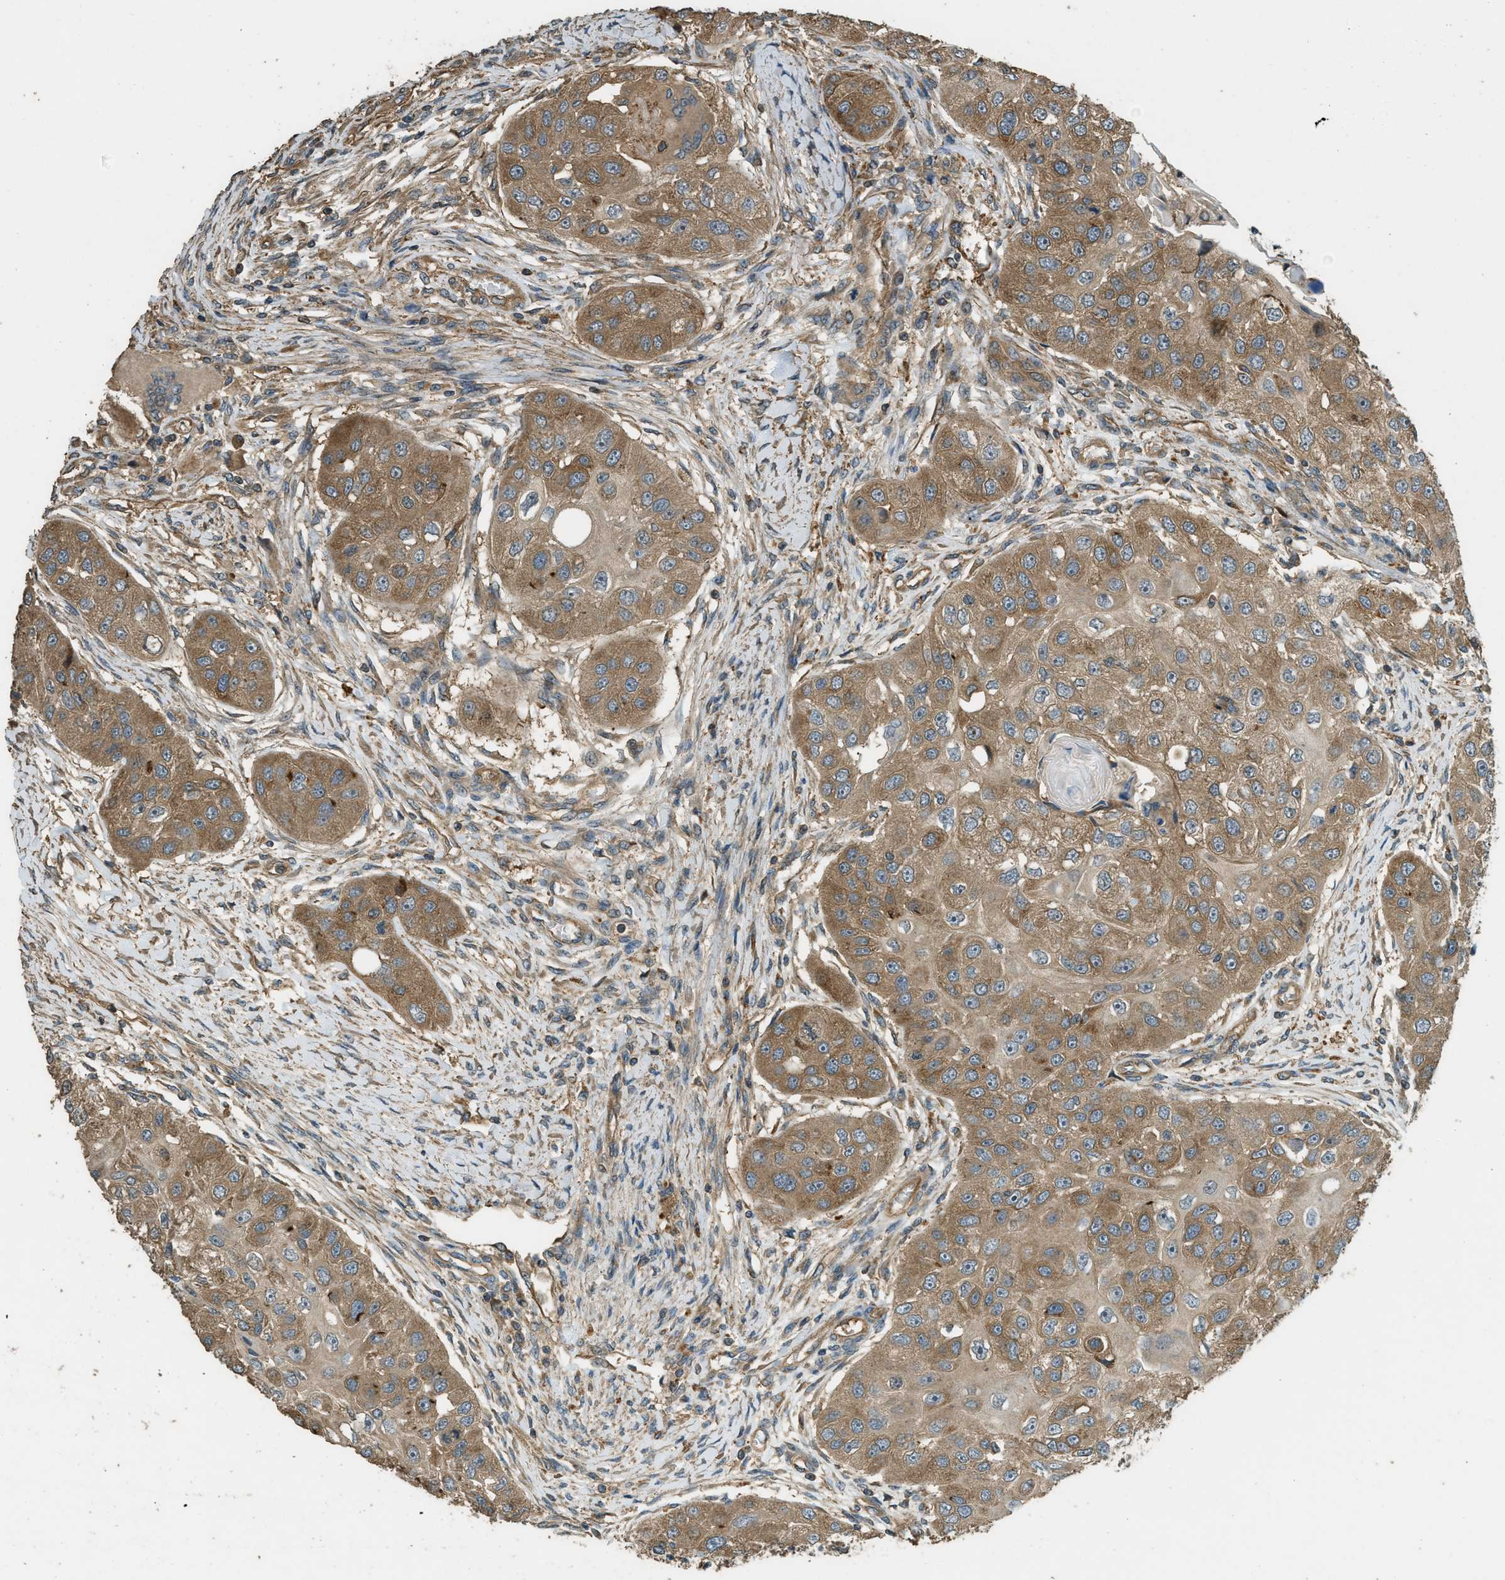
{"staining": {"intensity": "moderate", "quantity": ">75%", "location": "cytoplasmic/membranous"}, "tissue": "head and neck cancer", "cell_type": "Tumor cells", "image_type": "cancer", "snomed": [{"axis": "morphology", "description": "Normal tissue, NOS"}, {"axis": "morphology", "description": "Squamous cell carcinoma, NOS"}, {"axis": "topography", "description": "Skeletal muscle"}, {"axis": "topography", "description": "Head-Neck"}], "caption": "A brown stain shows moderate cytoplasmic/membranous expression of a protein in head and neck cancer tumor cells.", "gene": "MARS1", "patient": {"sex": "male", "age": 51}}